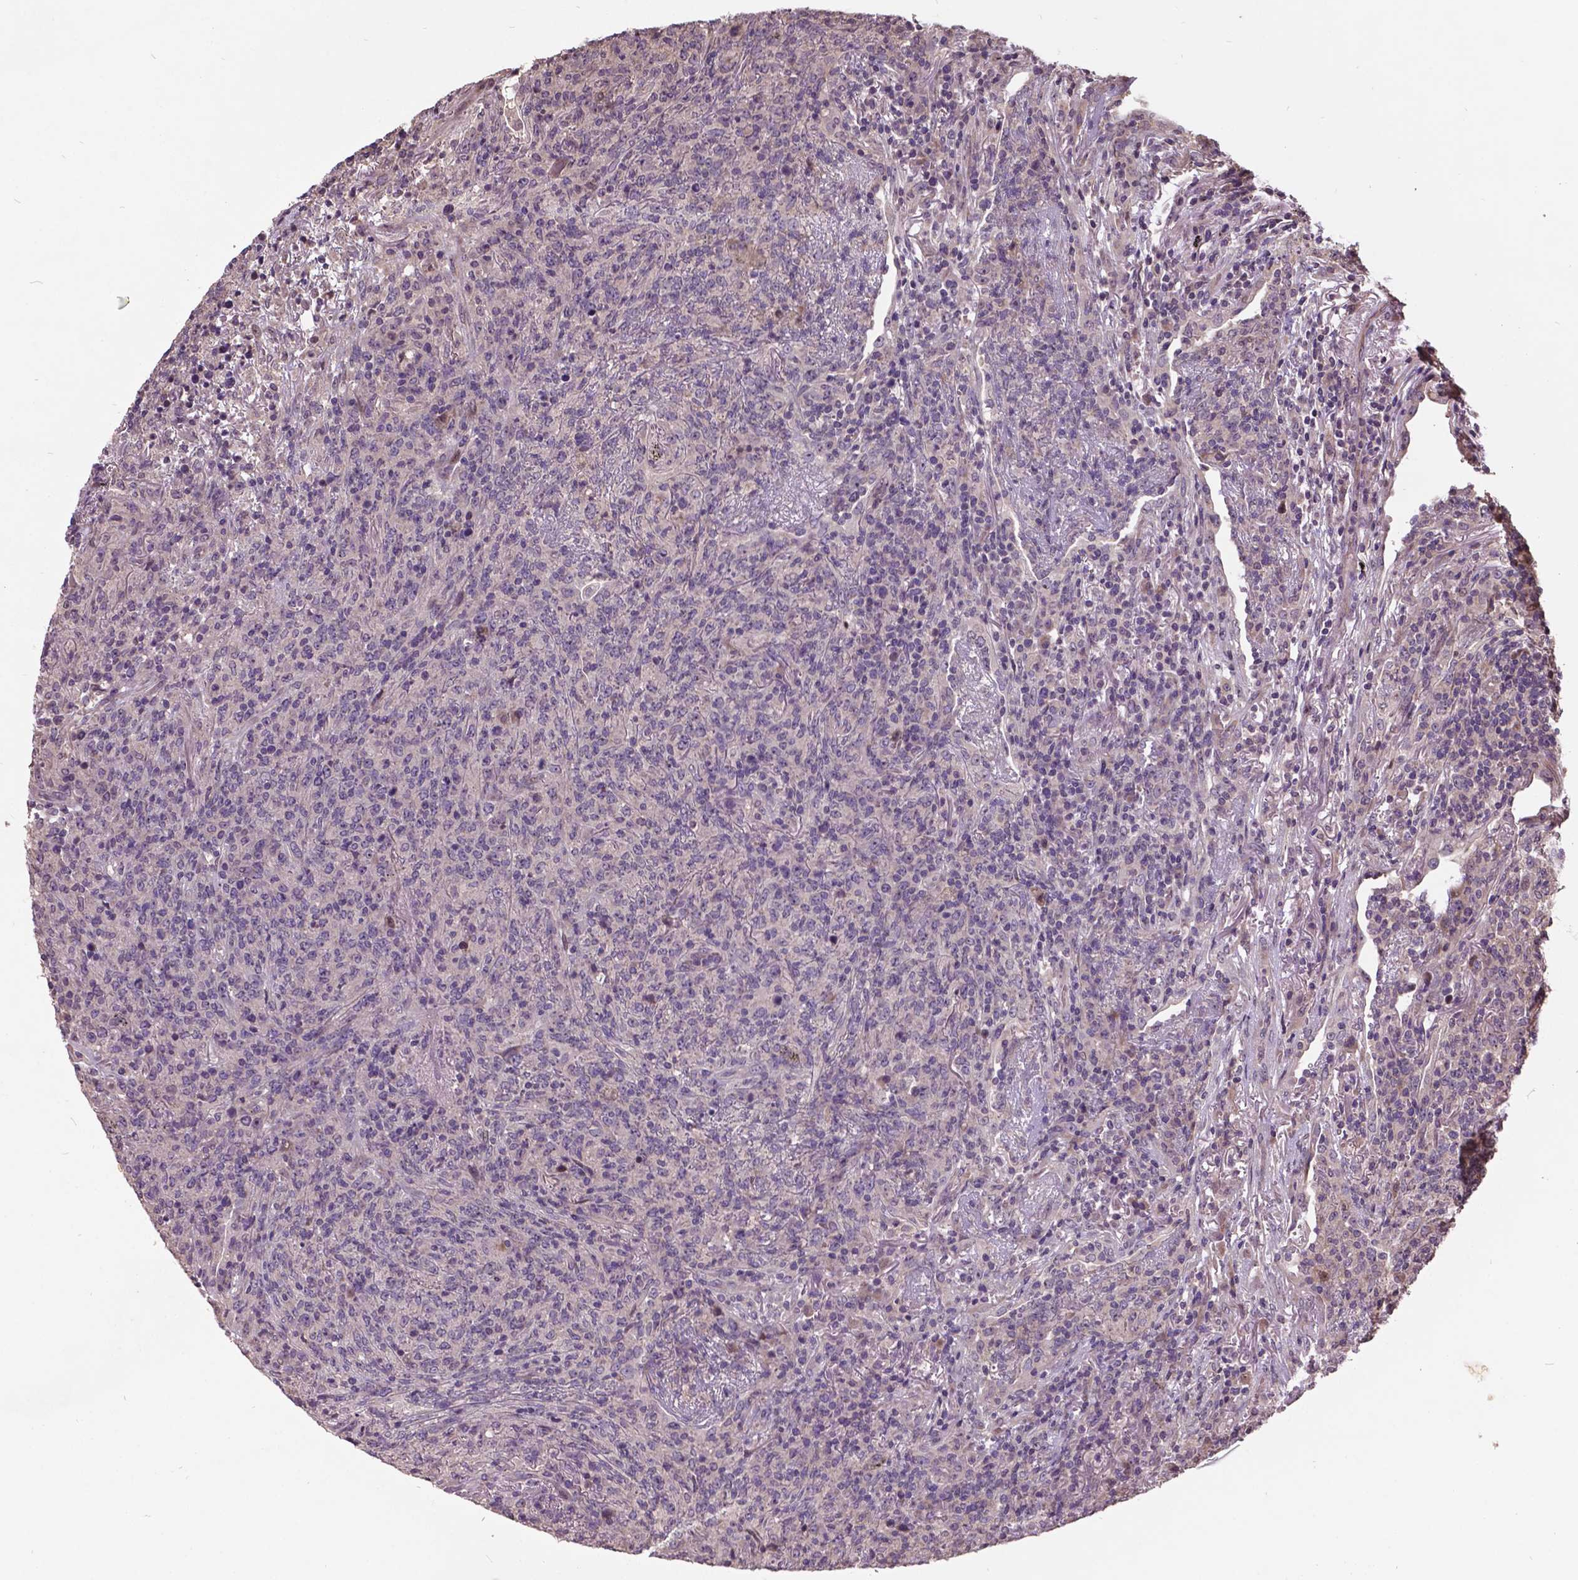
{"staining": {"intensity": "negative", "quantity": "none", "location": "none"}, "tissue": "lymphoma", "cell_type": "Tumor cells", "image_type": "cancer", "snomed": [{"axis": "morphology", "description": "Malignant lymphoma, non-Hodgkin's type, High grade"}, {"axis": "topography", "description": "Lung"}], "caption": "A histopathology image of human malignant lymphoma, non-Hodgkin's type (high-grade) is negative for staining in tumor cells. (DAB (3,3'-diaminobenzidine) IHC visualized using brightfield microscopy, high magnification).", "gene": "AP1S3", "patient": {"sex": "male", "age": 79}}